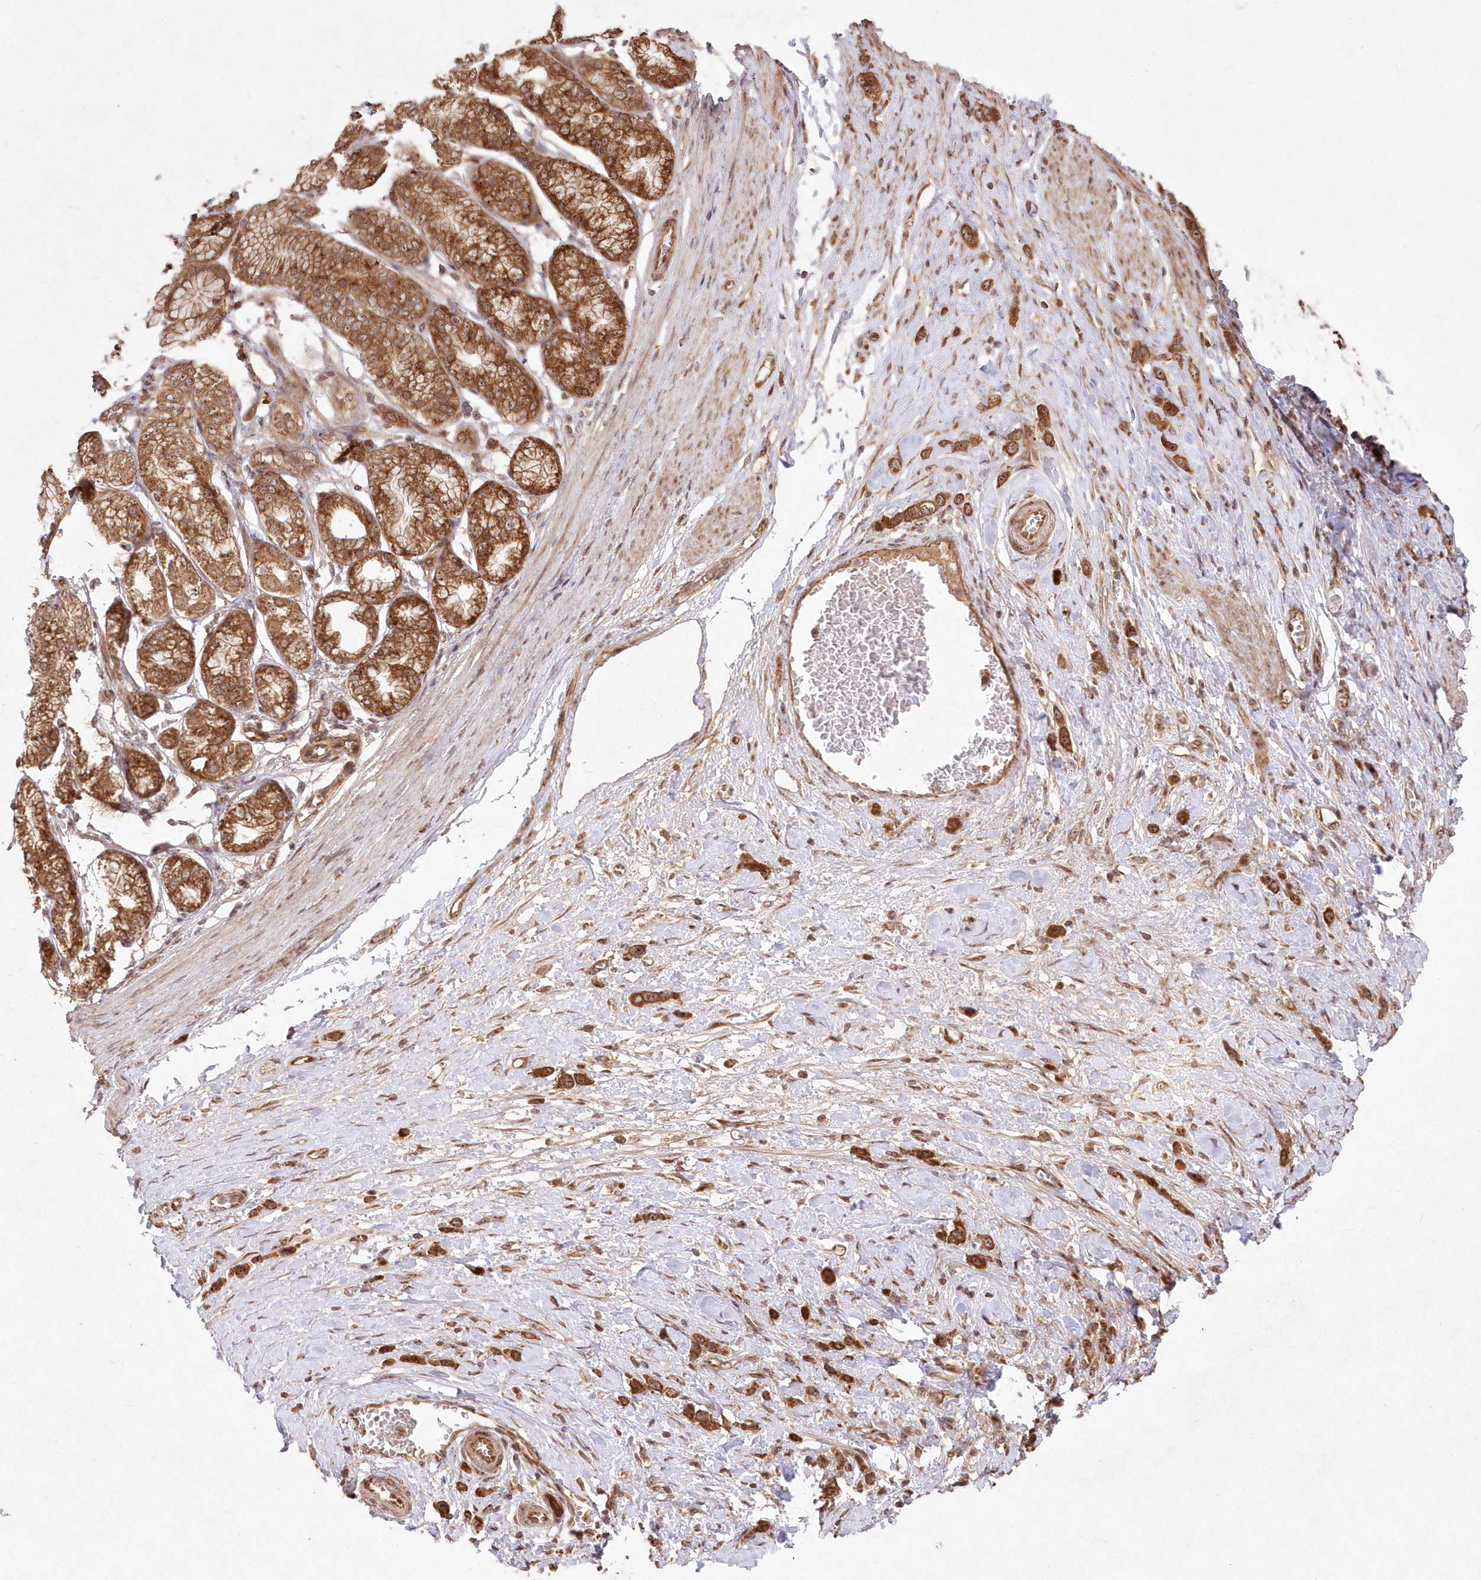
{"staining": {"intensity": "moderate", "quantity": ">75%", "location": "cytoplasmic/membranous,nuclear"}, "tissue": "stomach cancer", "cell_type": "Tumor cells", "image_type": "cancer", "snomed": [{"axis": "morphology", "description": "Adenocarcinoma, NOS"}, {"axis": "topography", "description": "Stomach"}], "caption": "The histopathology image reveals immunohistochemical staining of stomach adenocarcinoma. There is moderate cytoplasmic/membranous and nuclear staining is appreciated in about >75% of tumor cells.", "gene": "SERINC1", "patient": {"sex": "female", "age": 65}}